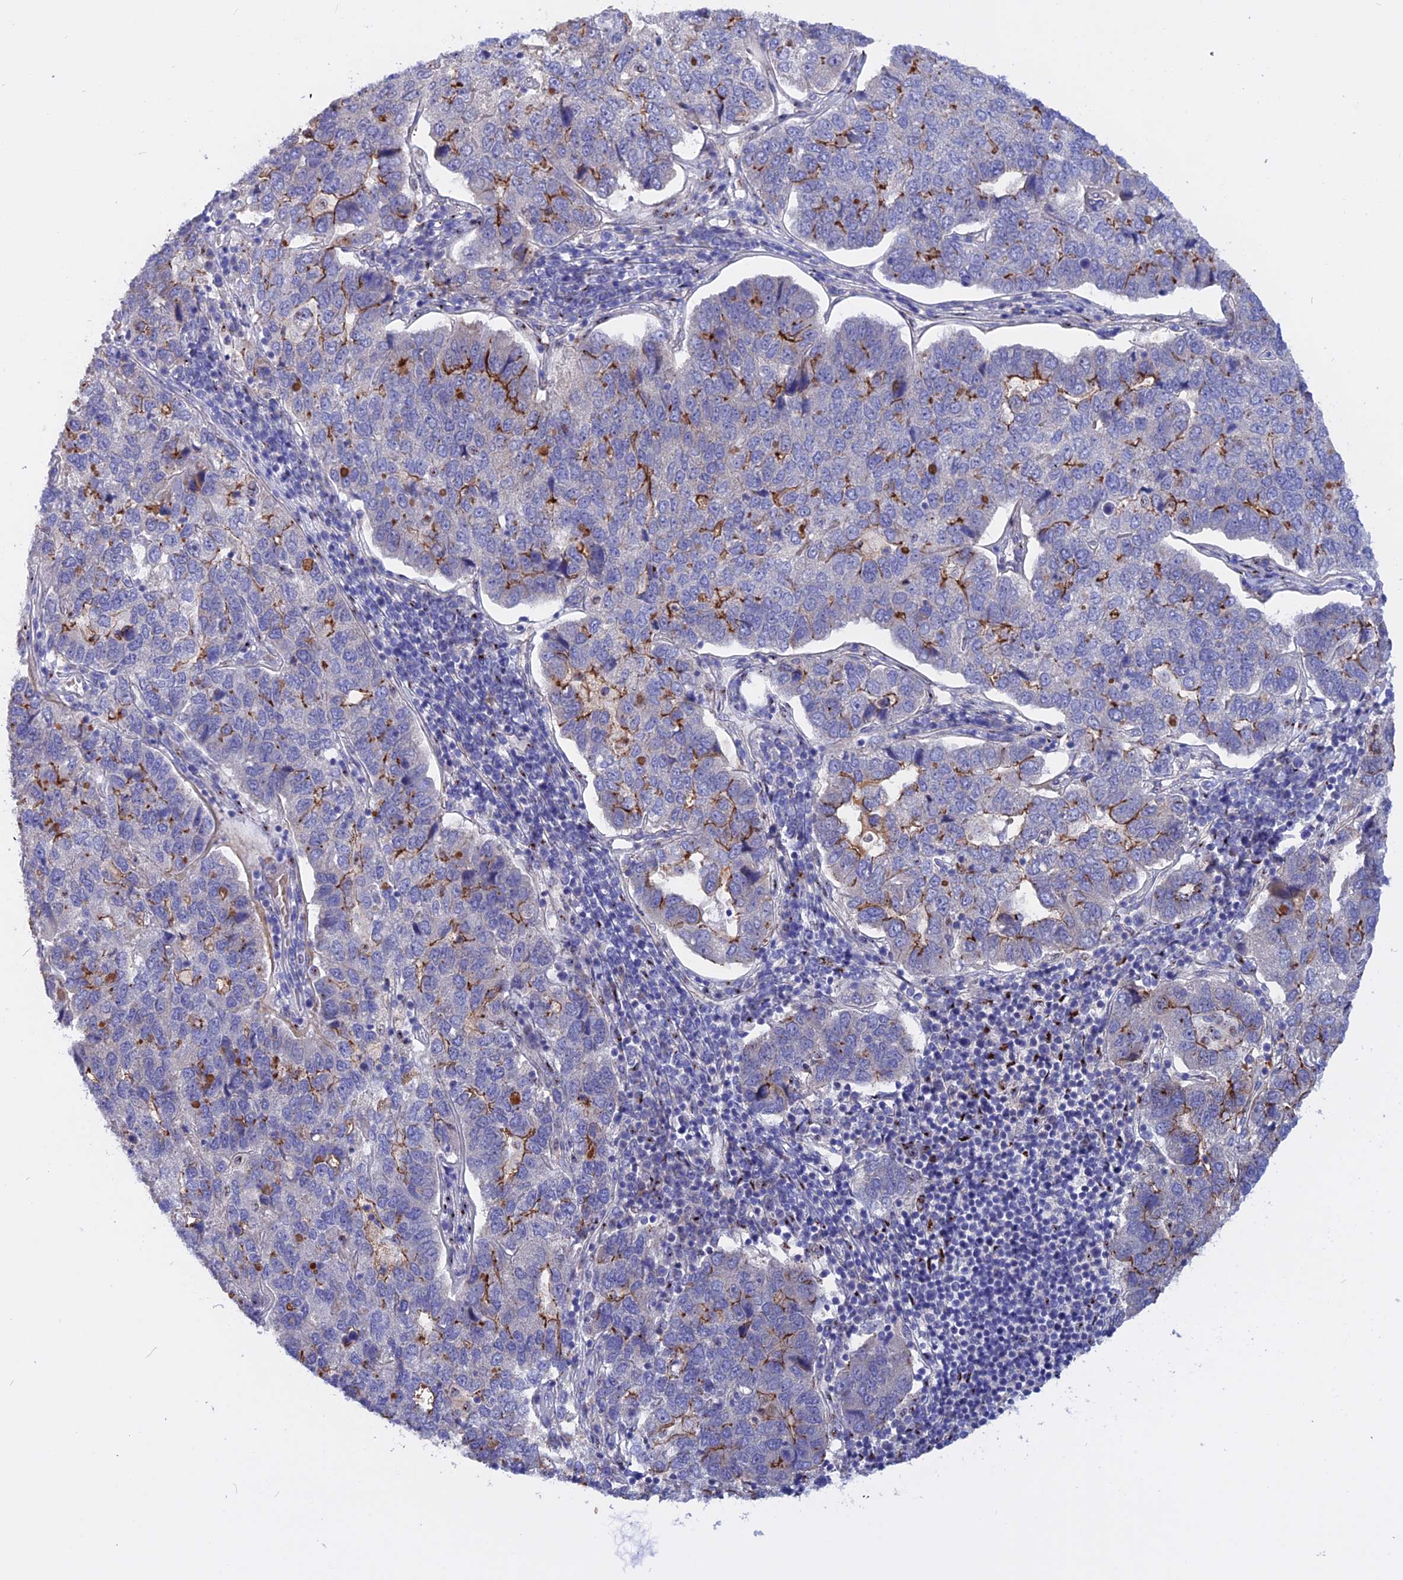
{"staining": {"intensity": "strong", "quantity": "25%-75%", "location": "cytoplasmic/membranous"}, "tissue": "pancreatic cancer", "cell_type": "Tumor cells", "image_type": "cancer", "snomed": [{"axis": "morphology", "description": "Adenocarcinoma, NOS"}, {"axis": "topography", "description": "Pancreas"}], "caption": "Strong cytoplasmic/membranous positivity is appreciated in approximately 25%-75% of tumor cells in pancreatic adenocarcinoma.", "gene": "GK5", "patient": {"sex": "female", "age": 61}}